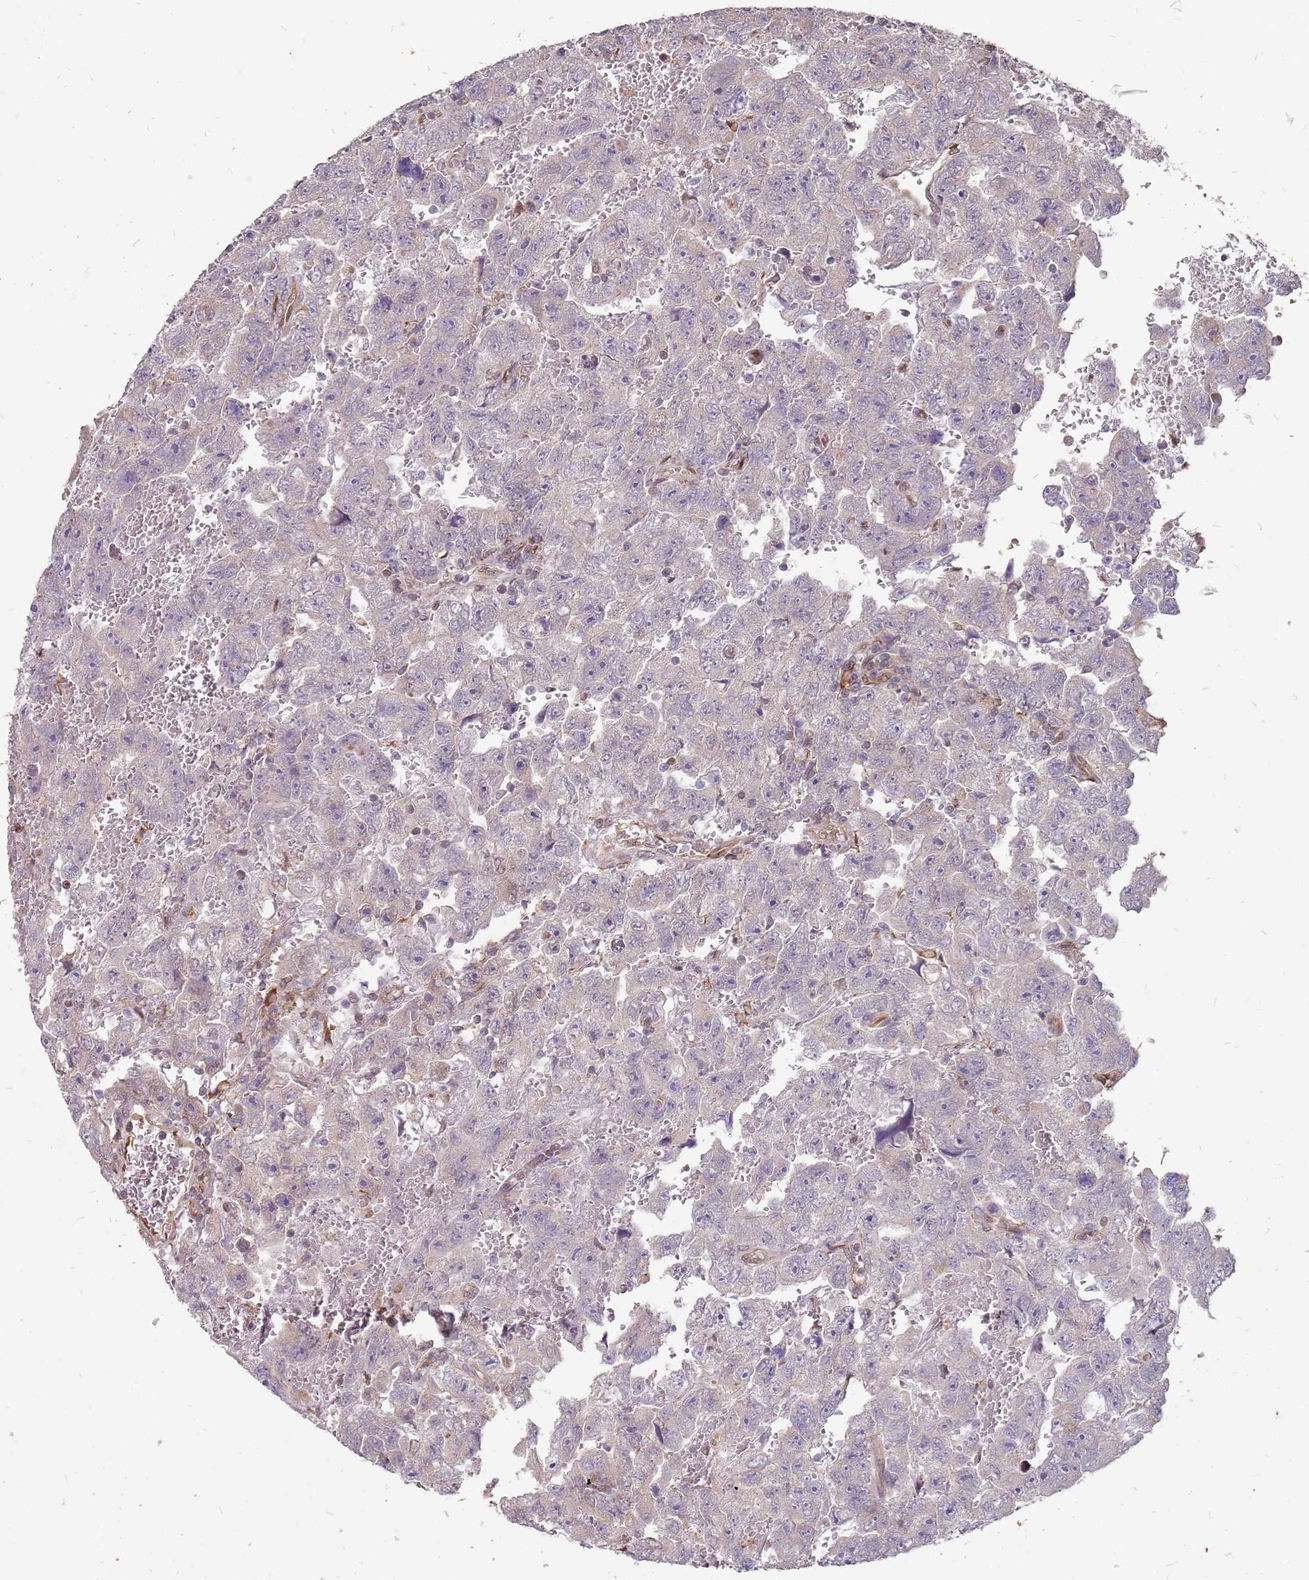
{"staining": {"intensity": "negative", "quantity": "none", "location": "none"}, "tissue": "testis cancer", "cell_type": "Tumor cells", "image_type": "cancer", "snomed": [{"axis": "morphology", "description": "Carcinoma, Embryonal, NOS"}, {"axis": "topography", "description": "Testis"}], "caption": "IHC of testis cancer (embryonal carcinoma) exhibits no staining in tumor cells.", "gene": "NUDT14", "patient": {"sex": "male", "age": 45}}